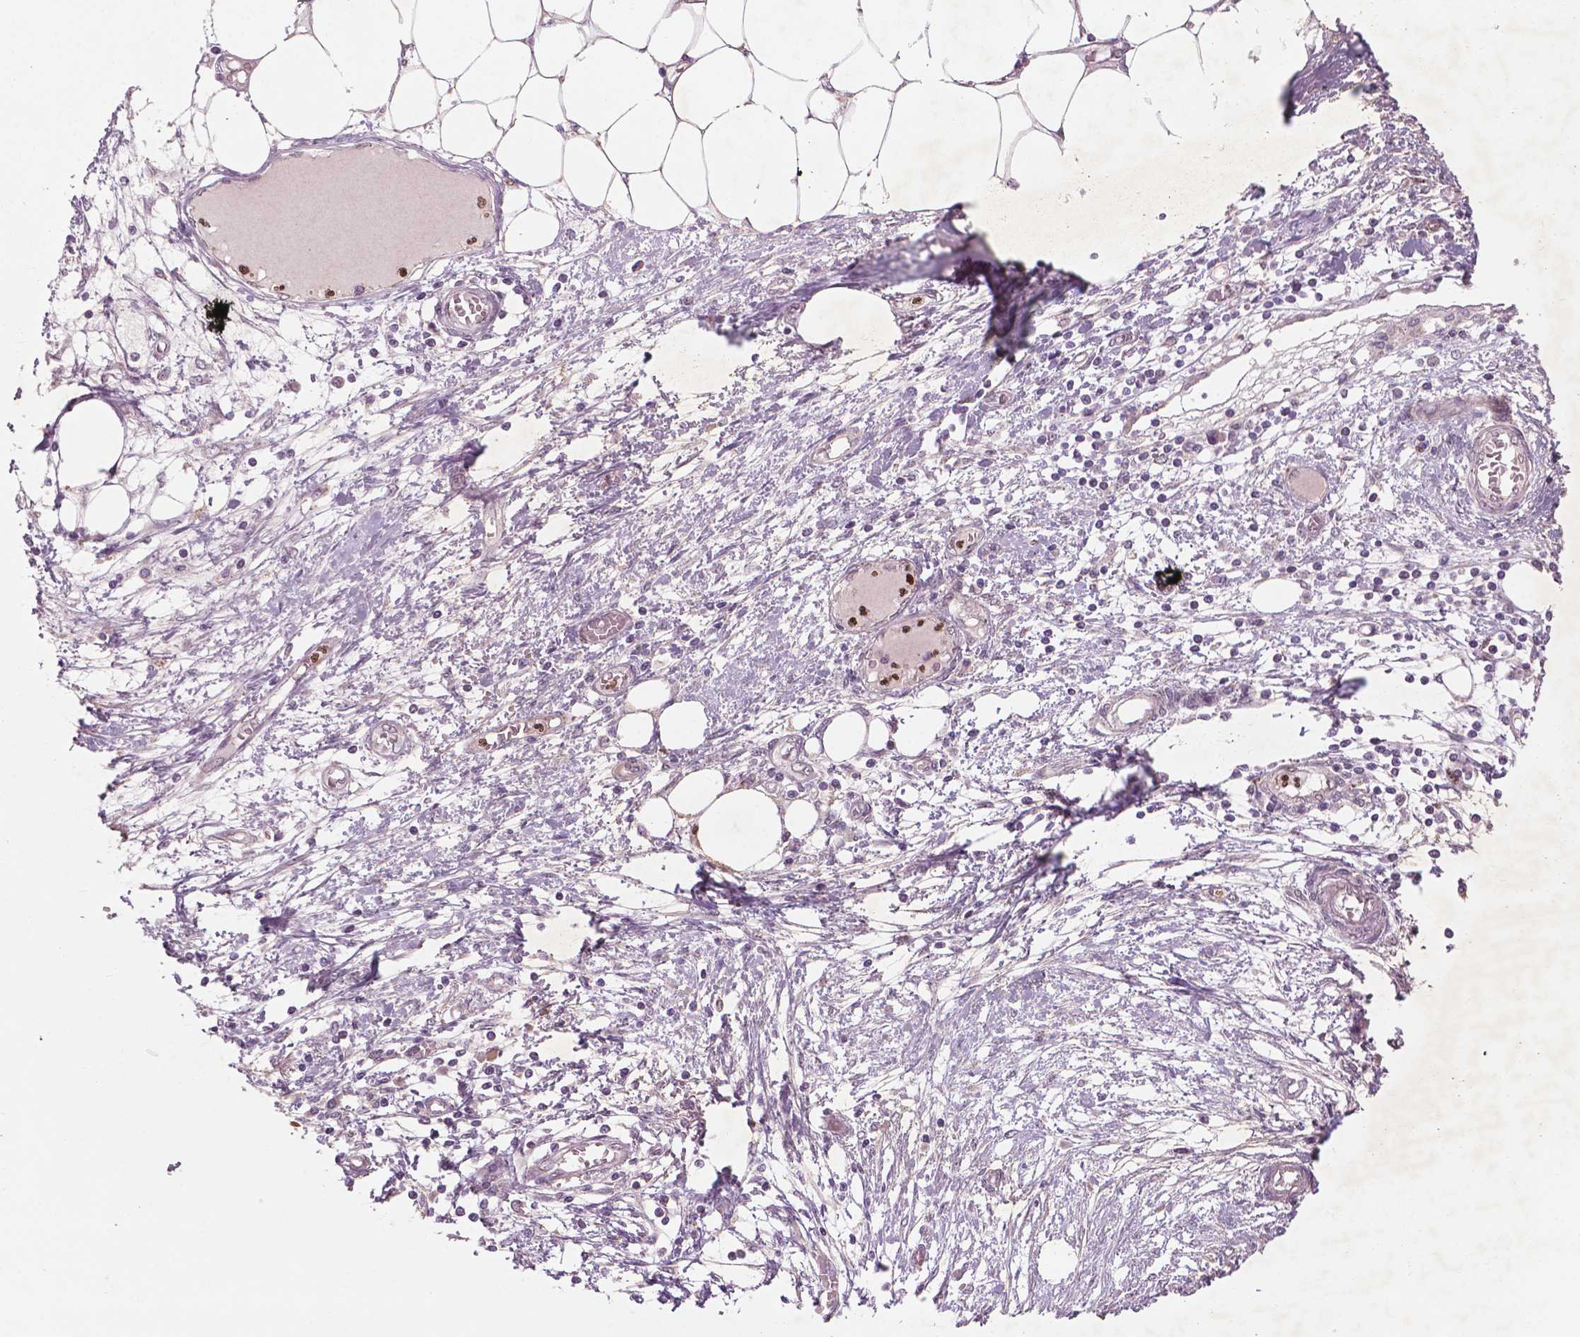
{"staining": {"intensity": "negative", "quantity": "none", "location": "none"}, "tissue": "endometrial cancer", "cell_type": "Tumor cells", "image_type": "cancer", "snomed": [{"axis": "morphology", "description": "Adenocarcinoma, NOS"}, {"axis": "morphology", "description": "Adenocarcinoma, metastatic, NOS"}, {"axis": "topography", "description": "Adipose tissue"}, {"axis": "topography", "description": "Endometrium"}], "caption": "Protein analysis of endometrial cancer demonstrates no significant staining in tumor cells. (Stains: DAB immunohistochemistry with hematoxylin counter stain, Microscopy: brightfield microscopy at high magnification).", "gene": "NFAT5", "patient": {"sex": "female", "age": 67}}